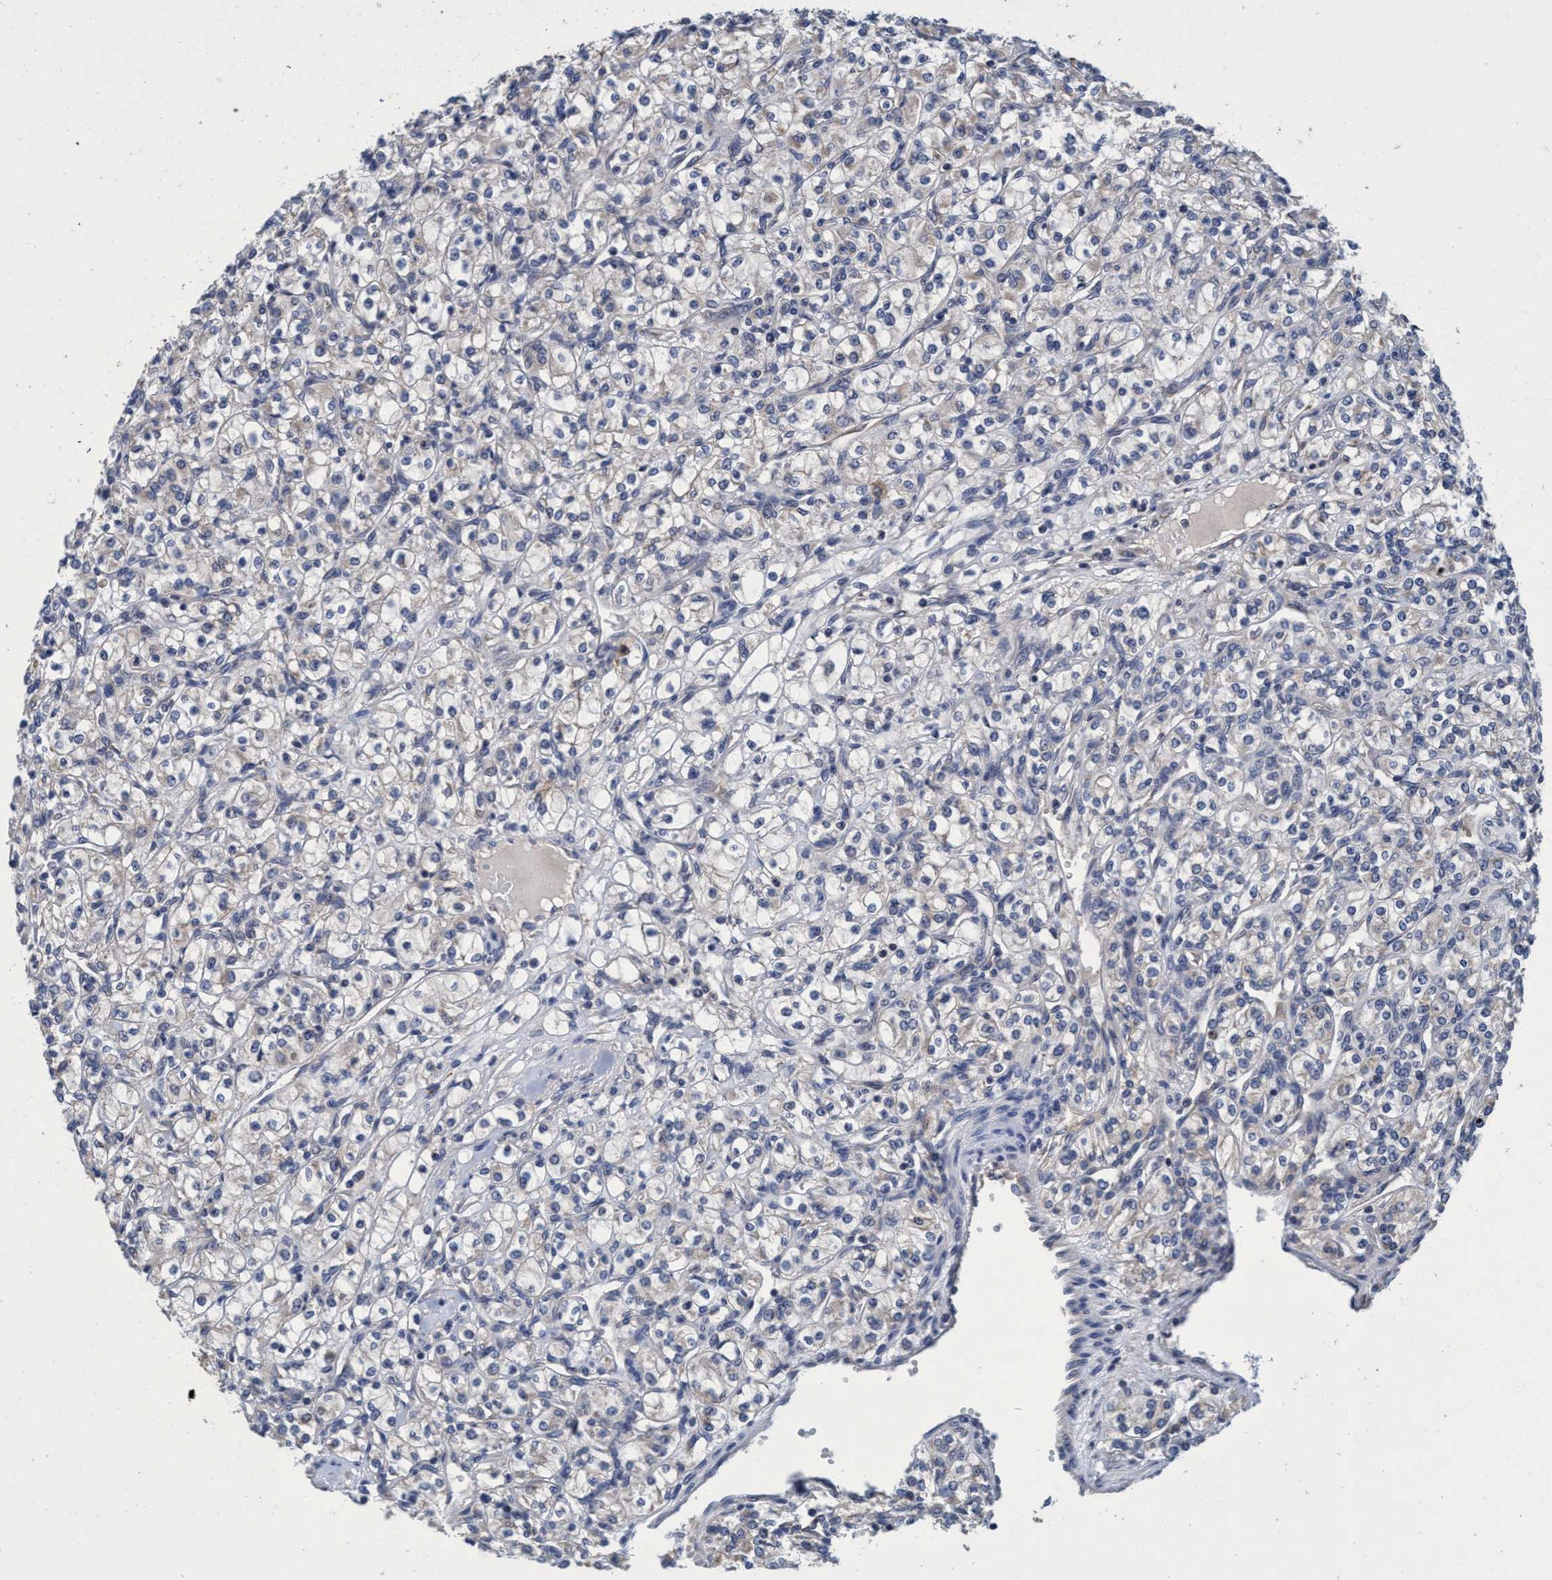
{"staining": {"intensity": "negative", "quantity": "none", "location": "none"}, "tissue": "renal cancer", "cell_type": "Tumor cells", "image_type": "cancer", "snomed": [{"axis": "morphology", "description": "Adenocarcinoma, NOS"}, {"axis": "topography", "description": "Kidney"}], "caption": "Immunohistochemical staining of renal adenocarcinoma displays no significant staining in tumor cells.", "gene": "CALCOCO2", "patient": {"sex": "male", "age": 77}}